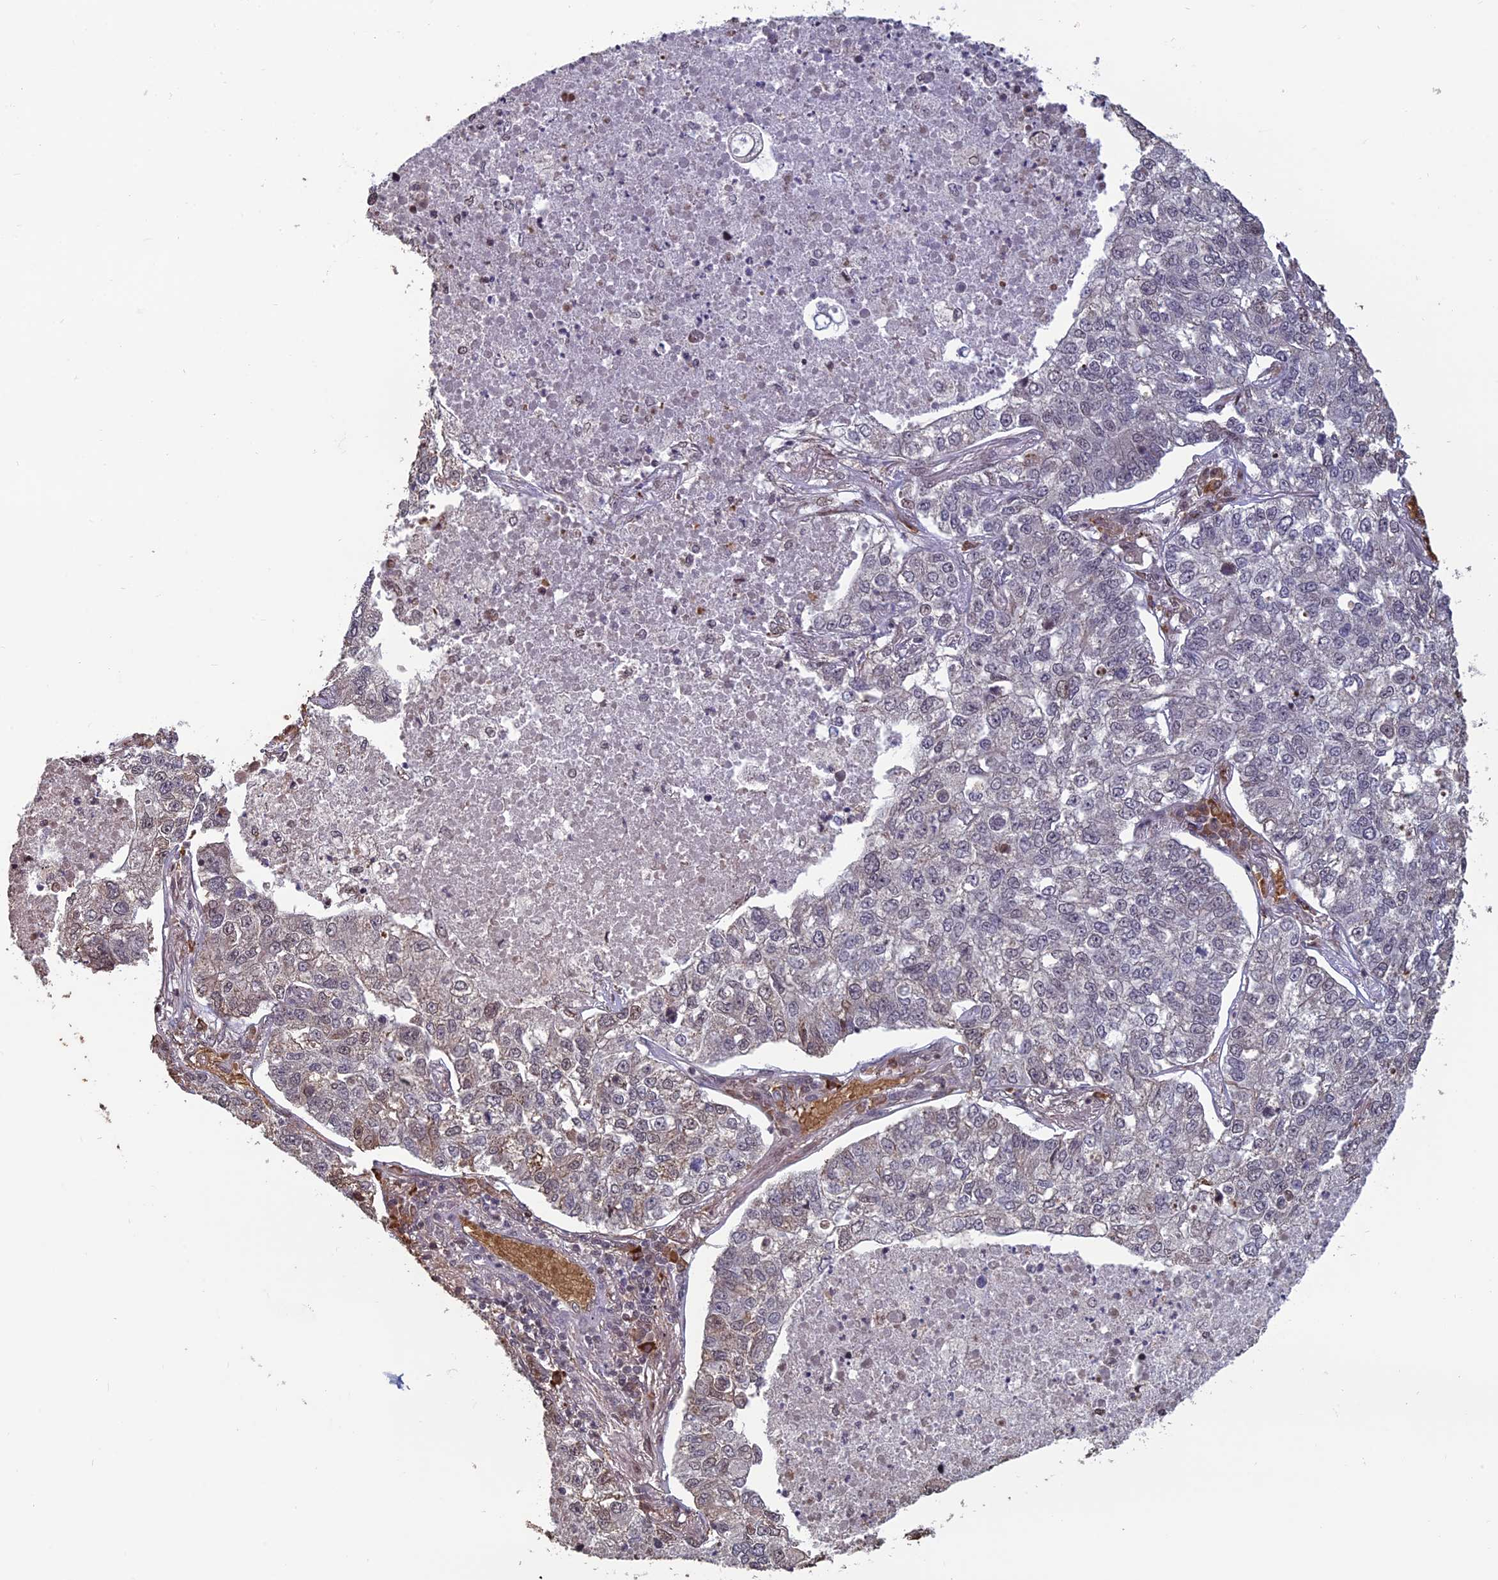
{"staining": {"intensity": "weak", "quantity": "<25%", "location": "nuclear"}, "tissue": "lung cancer", "cell_type": "Tumor cells", "image_type": "cancer", "snomed": [{"axis": "morphology", "description": "Adenocarcinoma, NOS"}, {"axis": "topography", "description": "Lung"}], "caption": "High power microscopy histopathology image of an immunohistochemistry micrograph of lung cancer, revealing no significant positivity in tumor cells. The staining is performed using DAB brown chromogen with nuclei counter-stained in using hematoxylin.", "gene": "MFAP1", "patient": {"sex": "male", "age": 49}}